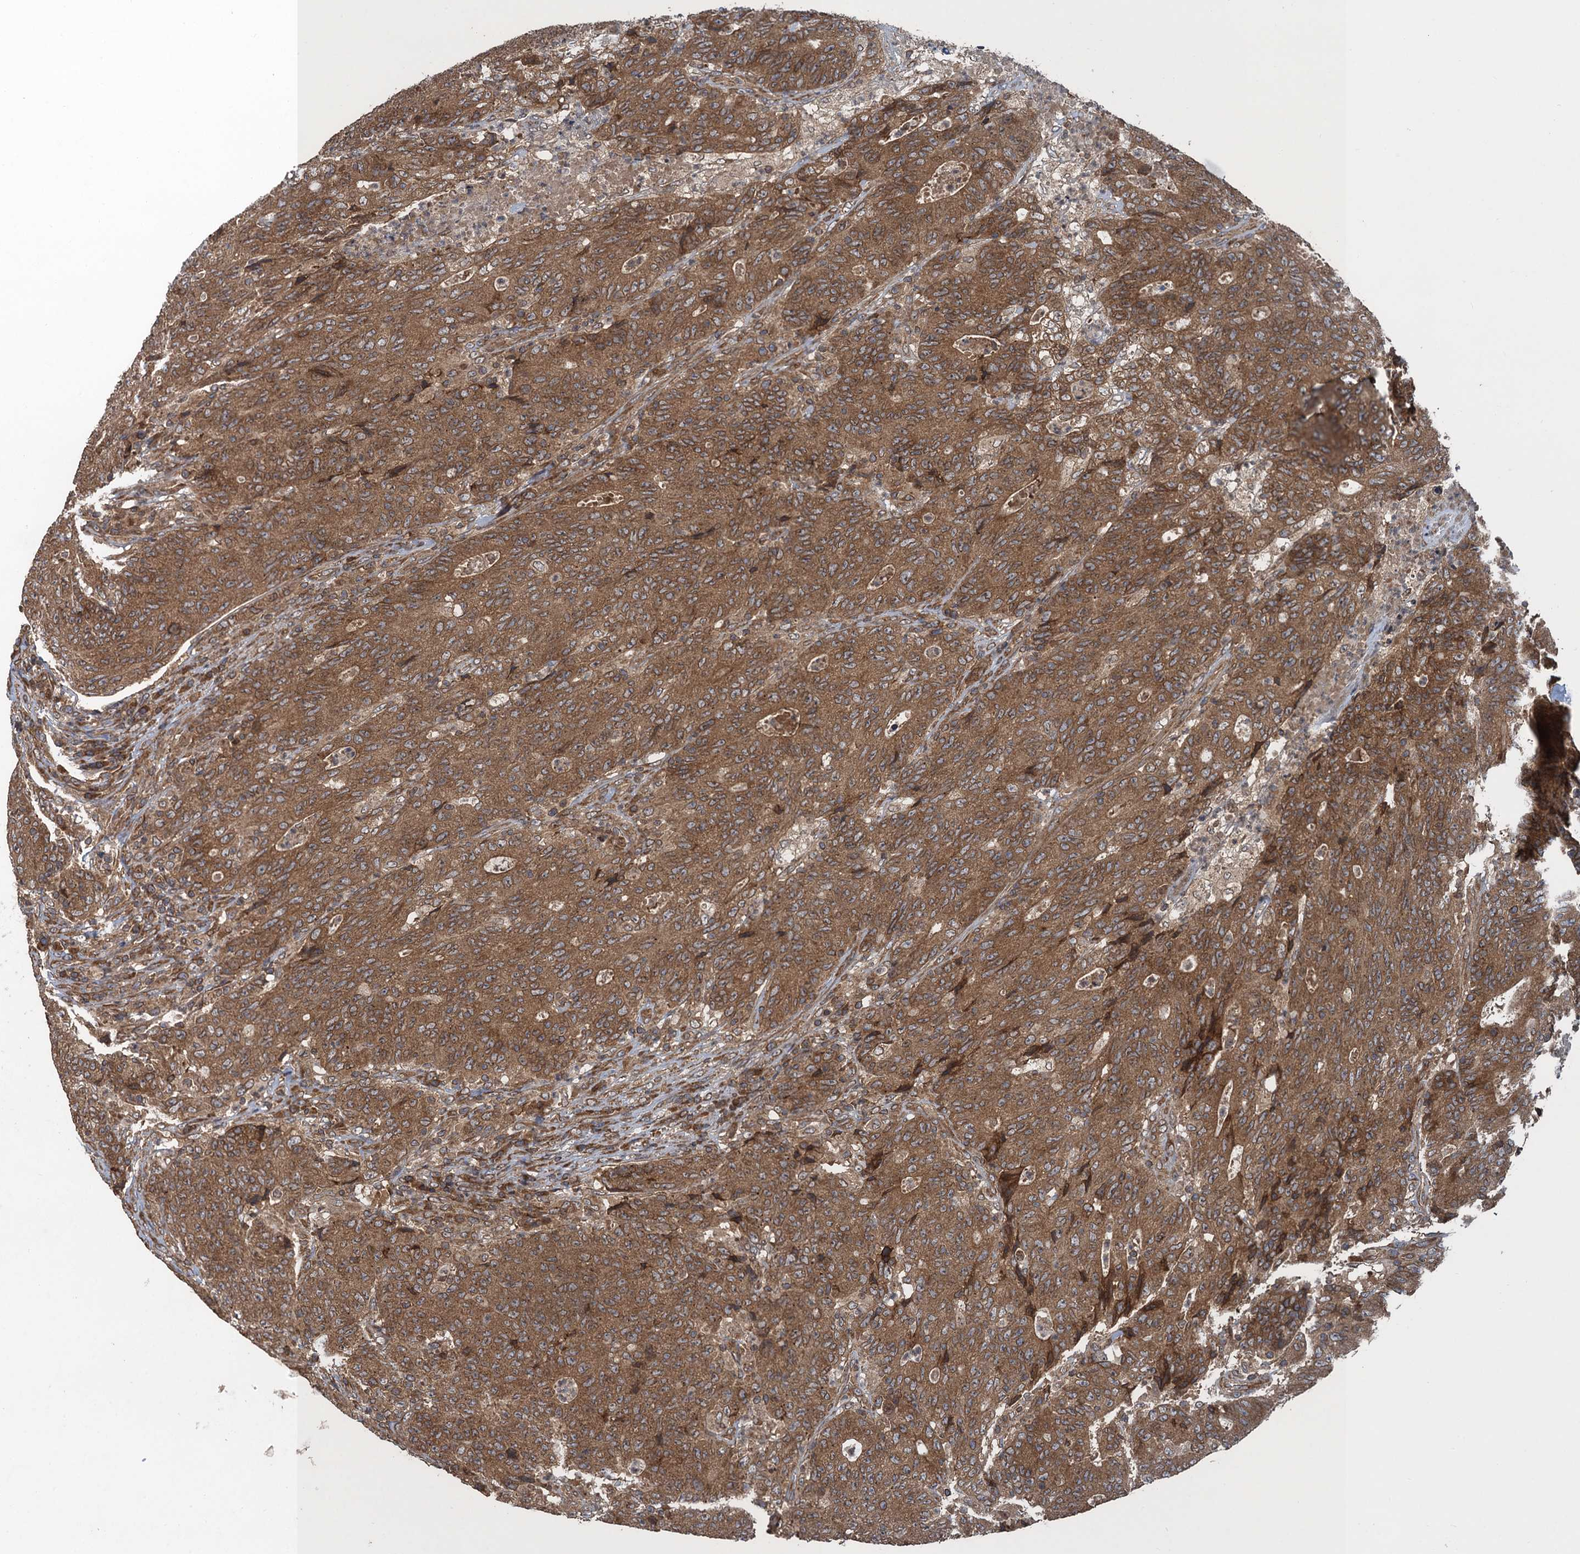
{"staining": {"intensity": "moderate", "quantity": ">75%", "location": "cytoplasmic/membranous,nuclear"}, "tissue": "colorectal cancer", "cell_type": "Tumor cells", "image_type": "cancer", "snomed": [{"axis": "morphology", "description": "Adenocarcinoma, NOS"}, {"axis": "topography", "description": "Colon"}], "caption": "Adenocarcinoma (colorectal) stained with IHC displays moderate cytoplasmic/membranous and nuclear staining in approximately >75% of tumor cells.", "gene": "GLE1", "patient": {"sex": "female", "age": 75}}